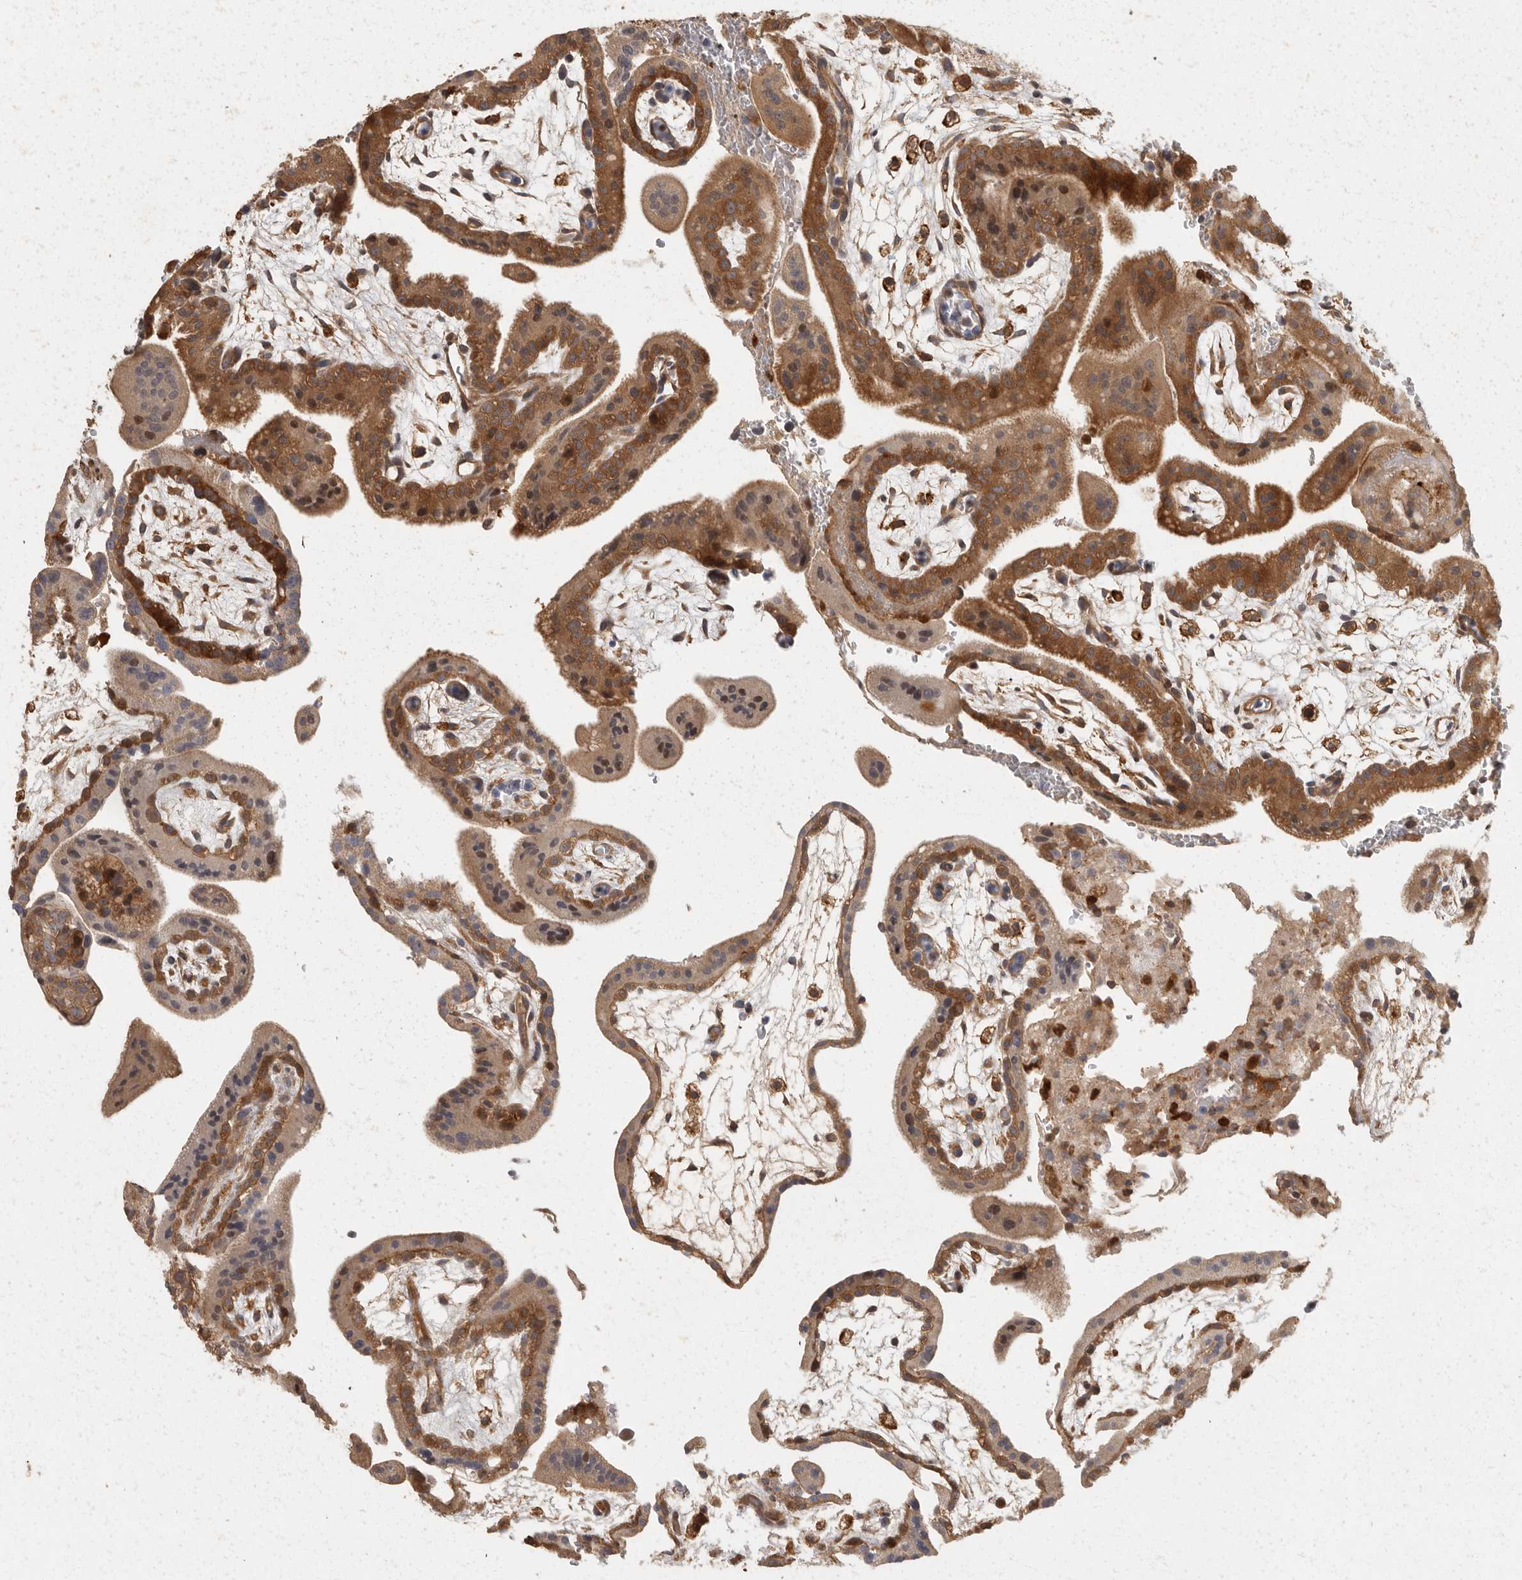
{"staining": {"intensity": "strong", "quantity": ">75%", "location": "cytoplasmic/membranous,nuclear"}, "tissue": "placenta", "cell_type": "Decidual cells", "image_type": "normal", "snomed": [{"axis": "morphology", "description": "Normal tissue, NOS"}, {"axis": "topography", "description": "Placenta"}], "caption": "Placenta stained with IHC reveals strong cytoplasmic/membranous,nuclear expression in about >75% of decidual cells.", "gene": "SWT1", "patient": {"sex": "female", "age": 35}}